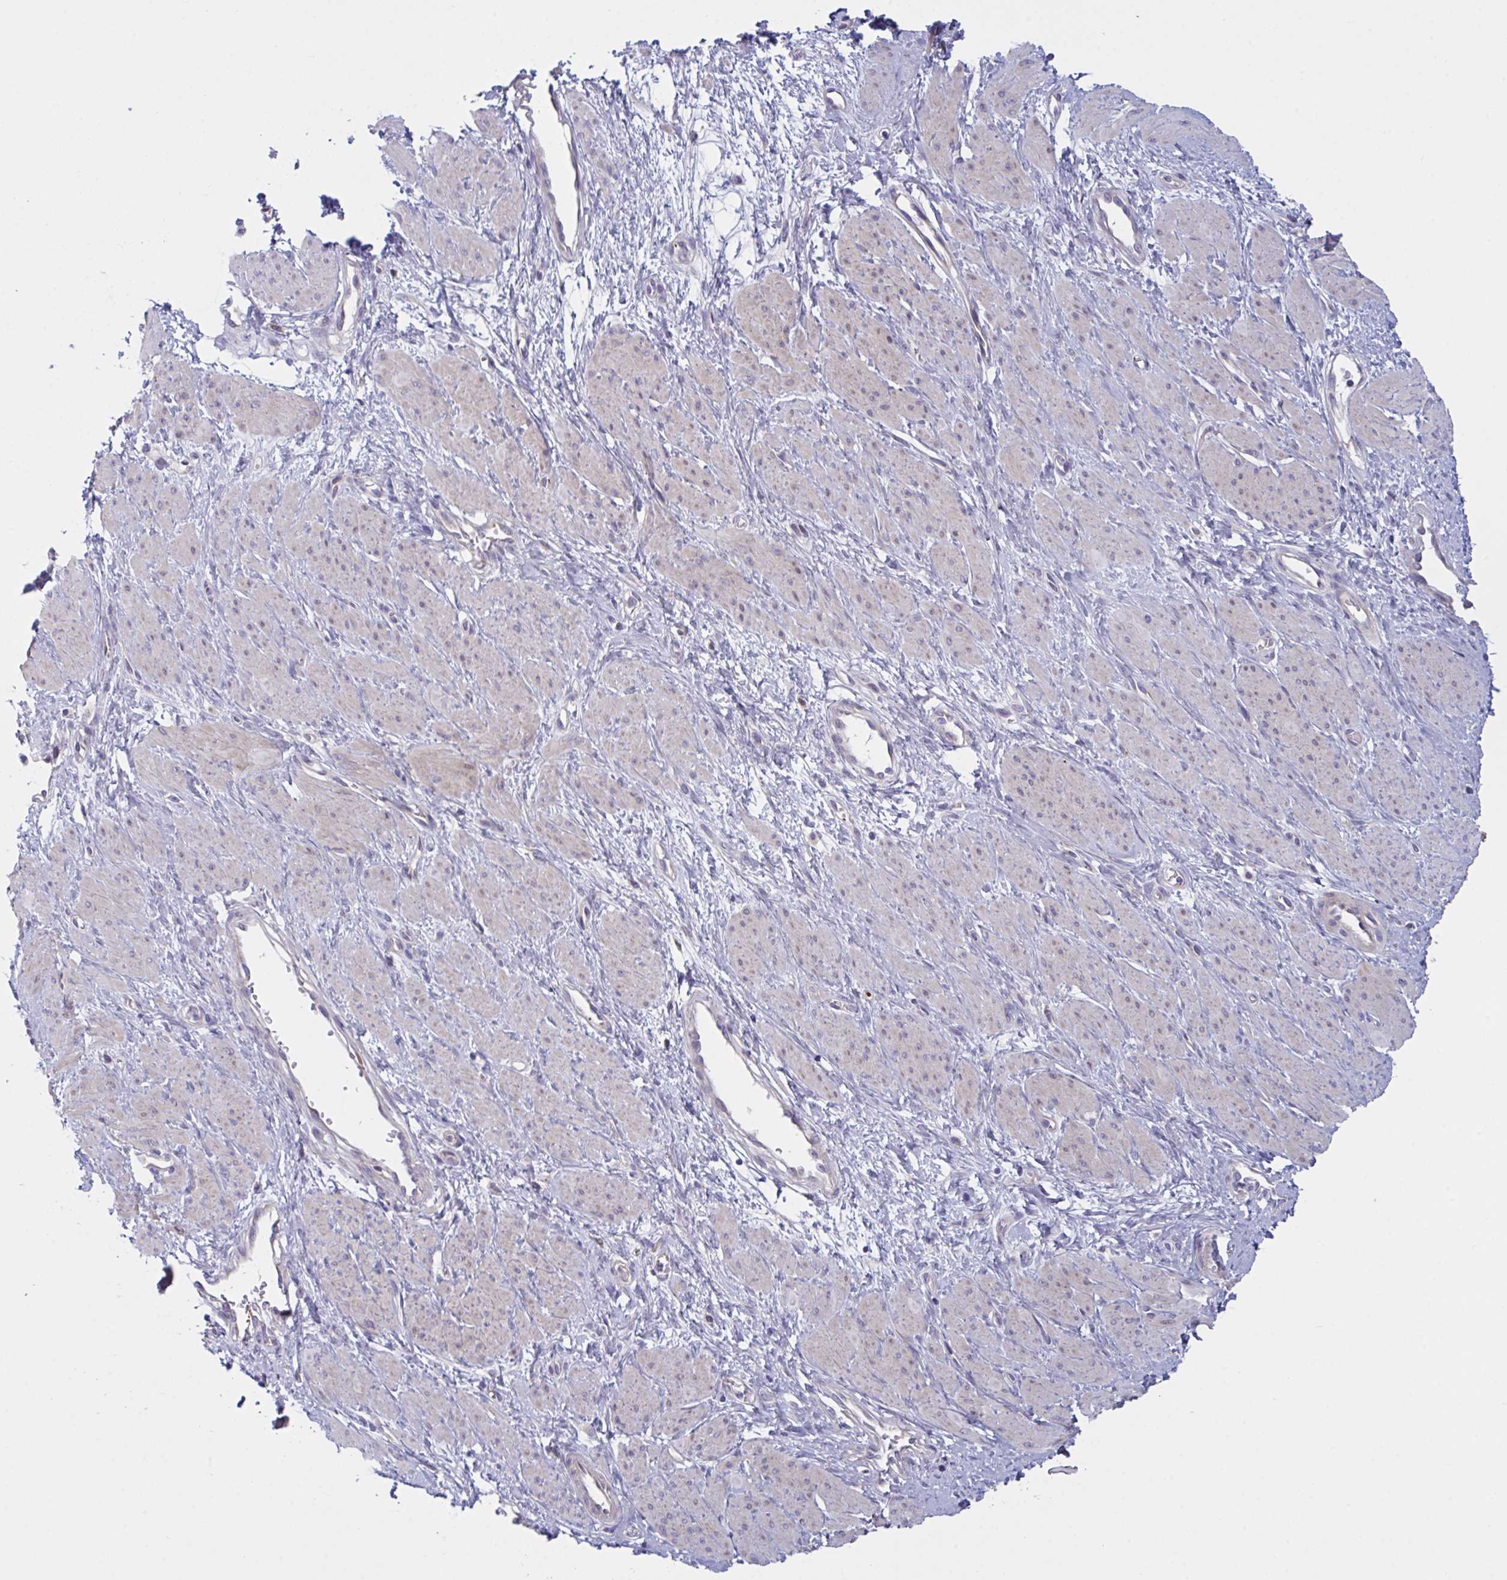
{"staining": {"intensity": "weak", "quantity": "<25%", "location": "cytoplasmic/membranous"}, "tissue": "smooth muscle", "cell_type": "Smooth muscle cells", "image_type": "normal", "snomed": [{"axis": "morphology", "description": "Normal tissue, NOS"}, {"axis": "topography", "description": "Smooth muscle"}, {"axis": "topography", "description": "Uterus"}], "caption": "Normal smooth muscle was stained to show a protein in brown. There is no significant expression in smooth muscle cells.", "gene": "MRPS2", "patient": {"sex": "female", "age": 39}}